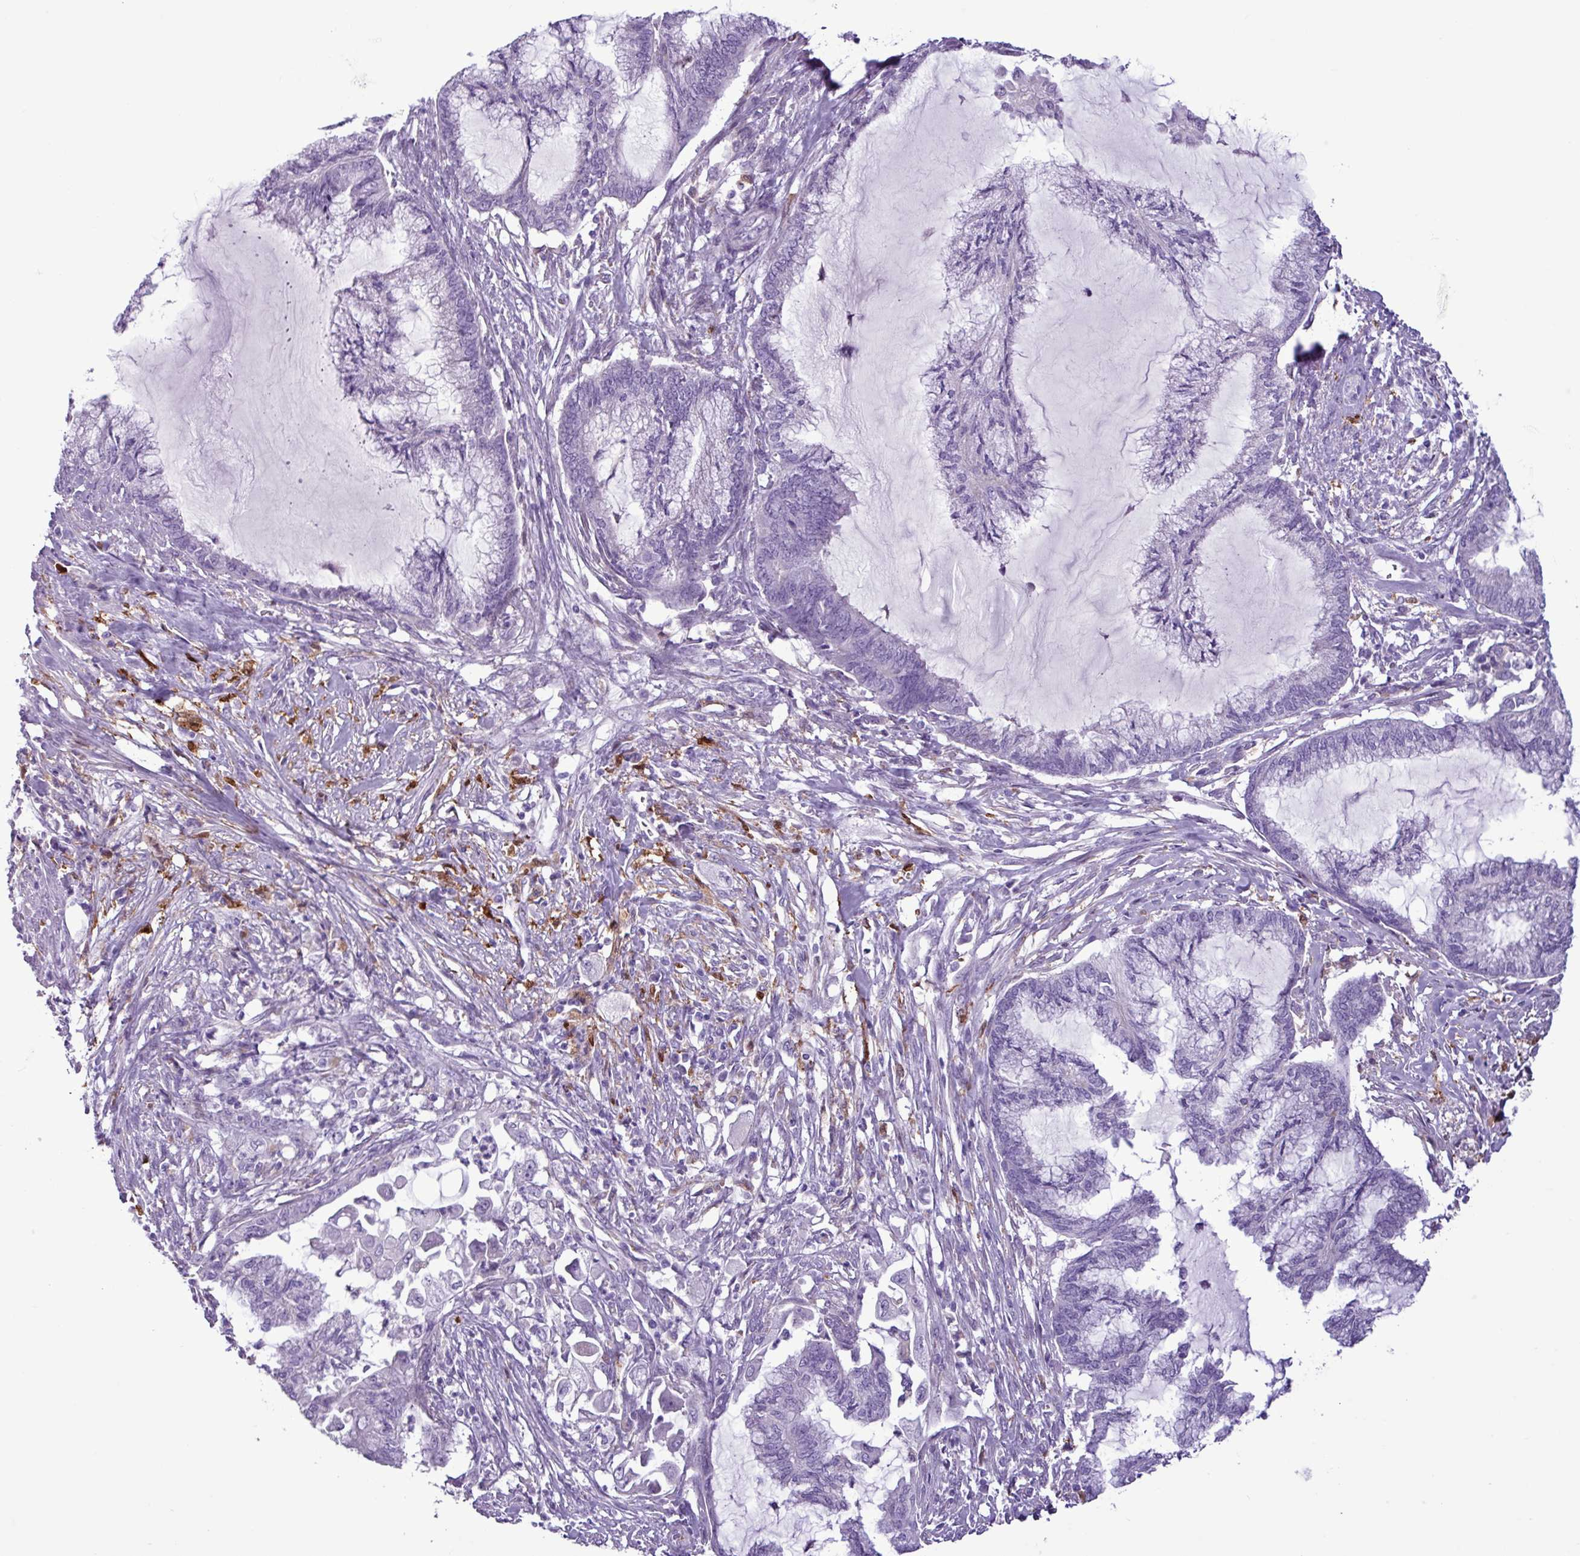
{"staining": {"intensity": "negative", "quantity": "none", "location": "none"}, "tissue": "endometrial cancer", "cell_type": "Tumor cells", "image_type": "cancer", "snomed": [{"axis": "morphology", "description": "Adenocarcinoma, NOS"}, {"axis": "topography", "description": "Endometrium"}], "caption": "Micrograph shows no significant protein expression in tumor cells of adenocarcinoma (endometrial).", "gene": "TMEM200C", "patient": {"sex": "female", "age": 86}}